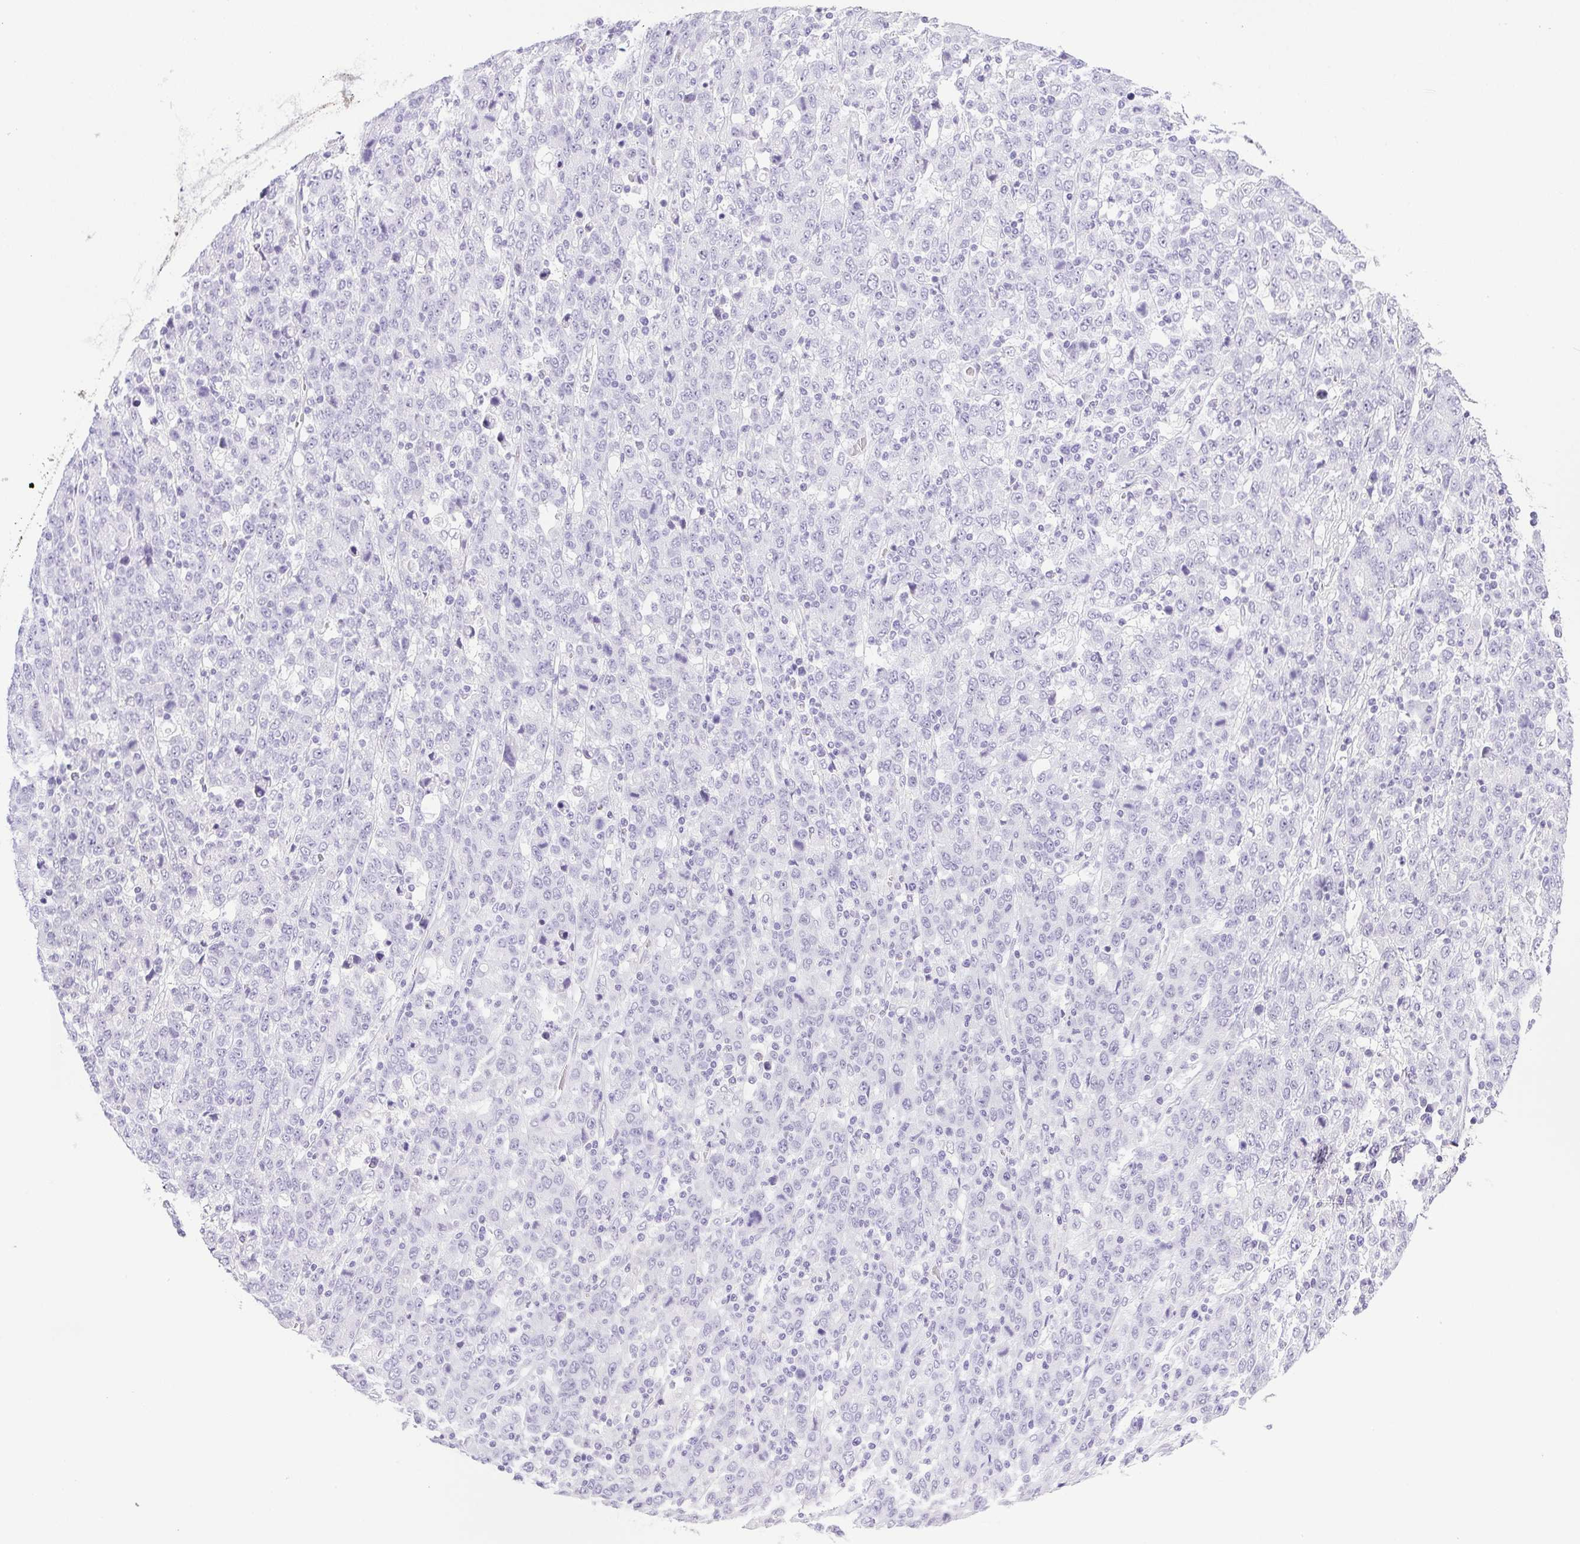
{"staining": {"intensity": "negative", "quantity": "none", "location": "none"}, "tissue": "stomach cancer", "cell_type": "Tumor cells", "image_type": "cancer", "snomed": [{"axis": "morphology", "description": "Adenocarcinoma, NOS"}, {"axis": "topography", "description": "Stomach, upper"}], "caption": "Tumor cells are negative for protein expression in human stomach adenocarcinoma.", "gene": "HLA-G", "patient": {"sex": "male", "age": 69}}